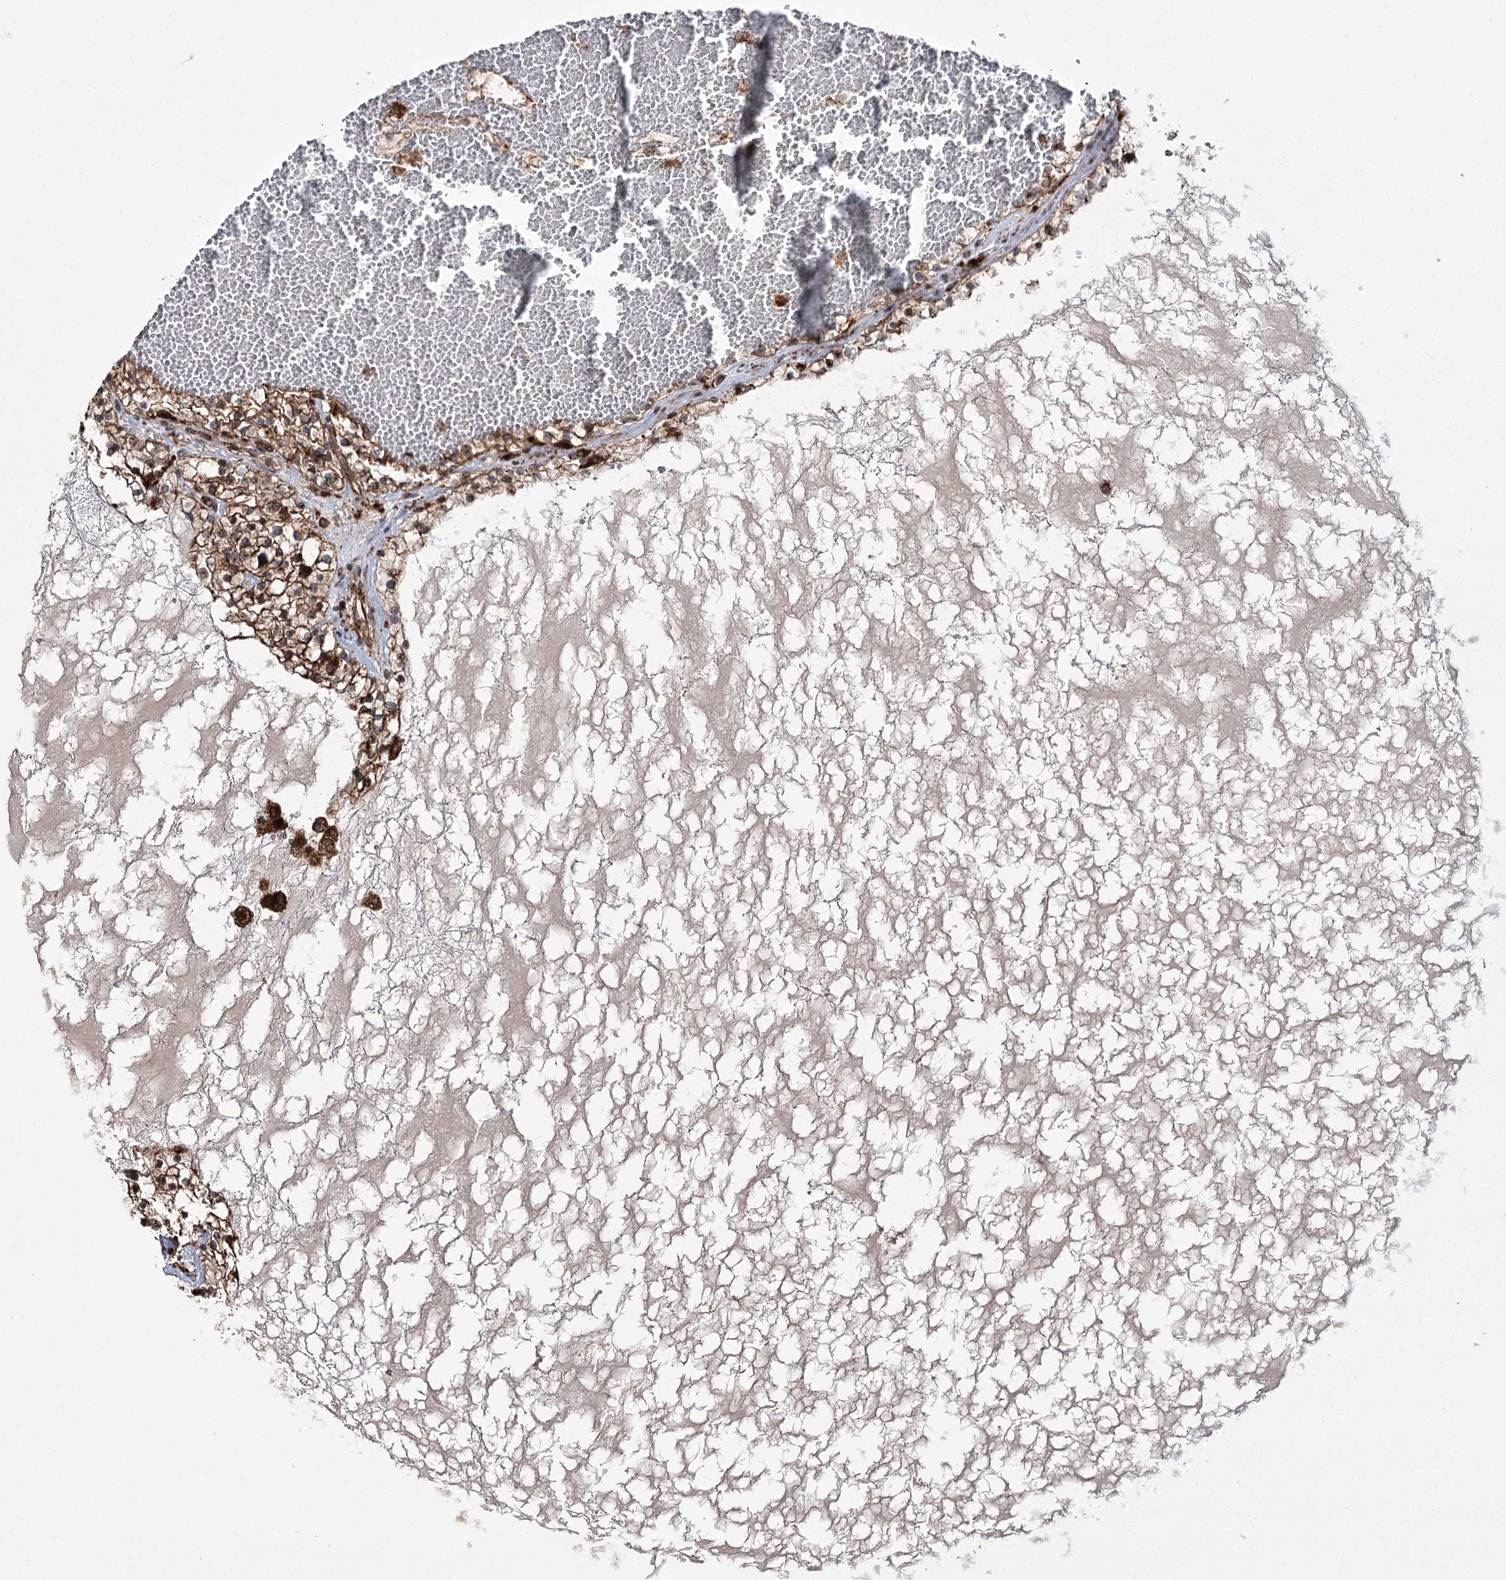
{"staining": {"intensity": "moderate", "quantity": ">75%", "location": "cytoplasmic/membranous"}, "tissue": "renal cancer", "cell_type": "Tumor cells", "image_type": "cancer", "snomed": [{"axis": "morphology", "description": "Normal tissue, NOS"}, {"axis": "morphology", "description": "Adenocarcinoma, NOS"}, {"axis": "topography", "description": "Kidney"}], "caption": "A medium amount of moderate cytoplasmic/membranous expression is identified in about >75% of tumor cells in adenocarcinoma (renal) tissue. The staining was performed using DAB (3,3'-diaminobenzidine) to visualize the protein expression in brown, while the nuclei were stained in blue with hematoxylin (Magnification: 20x).", "gene": "FANCL", "patient": {"sex": "male", "age": 68}}